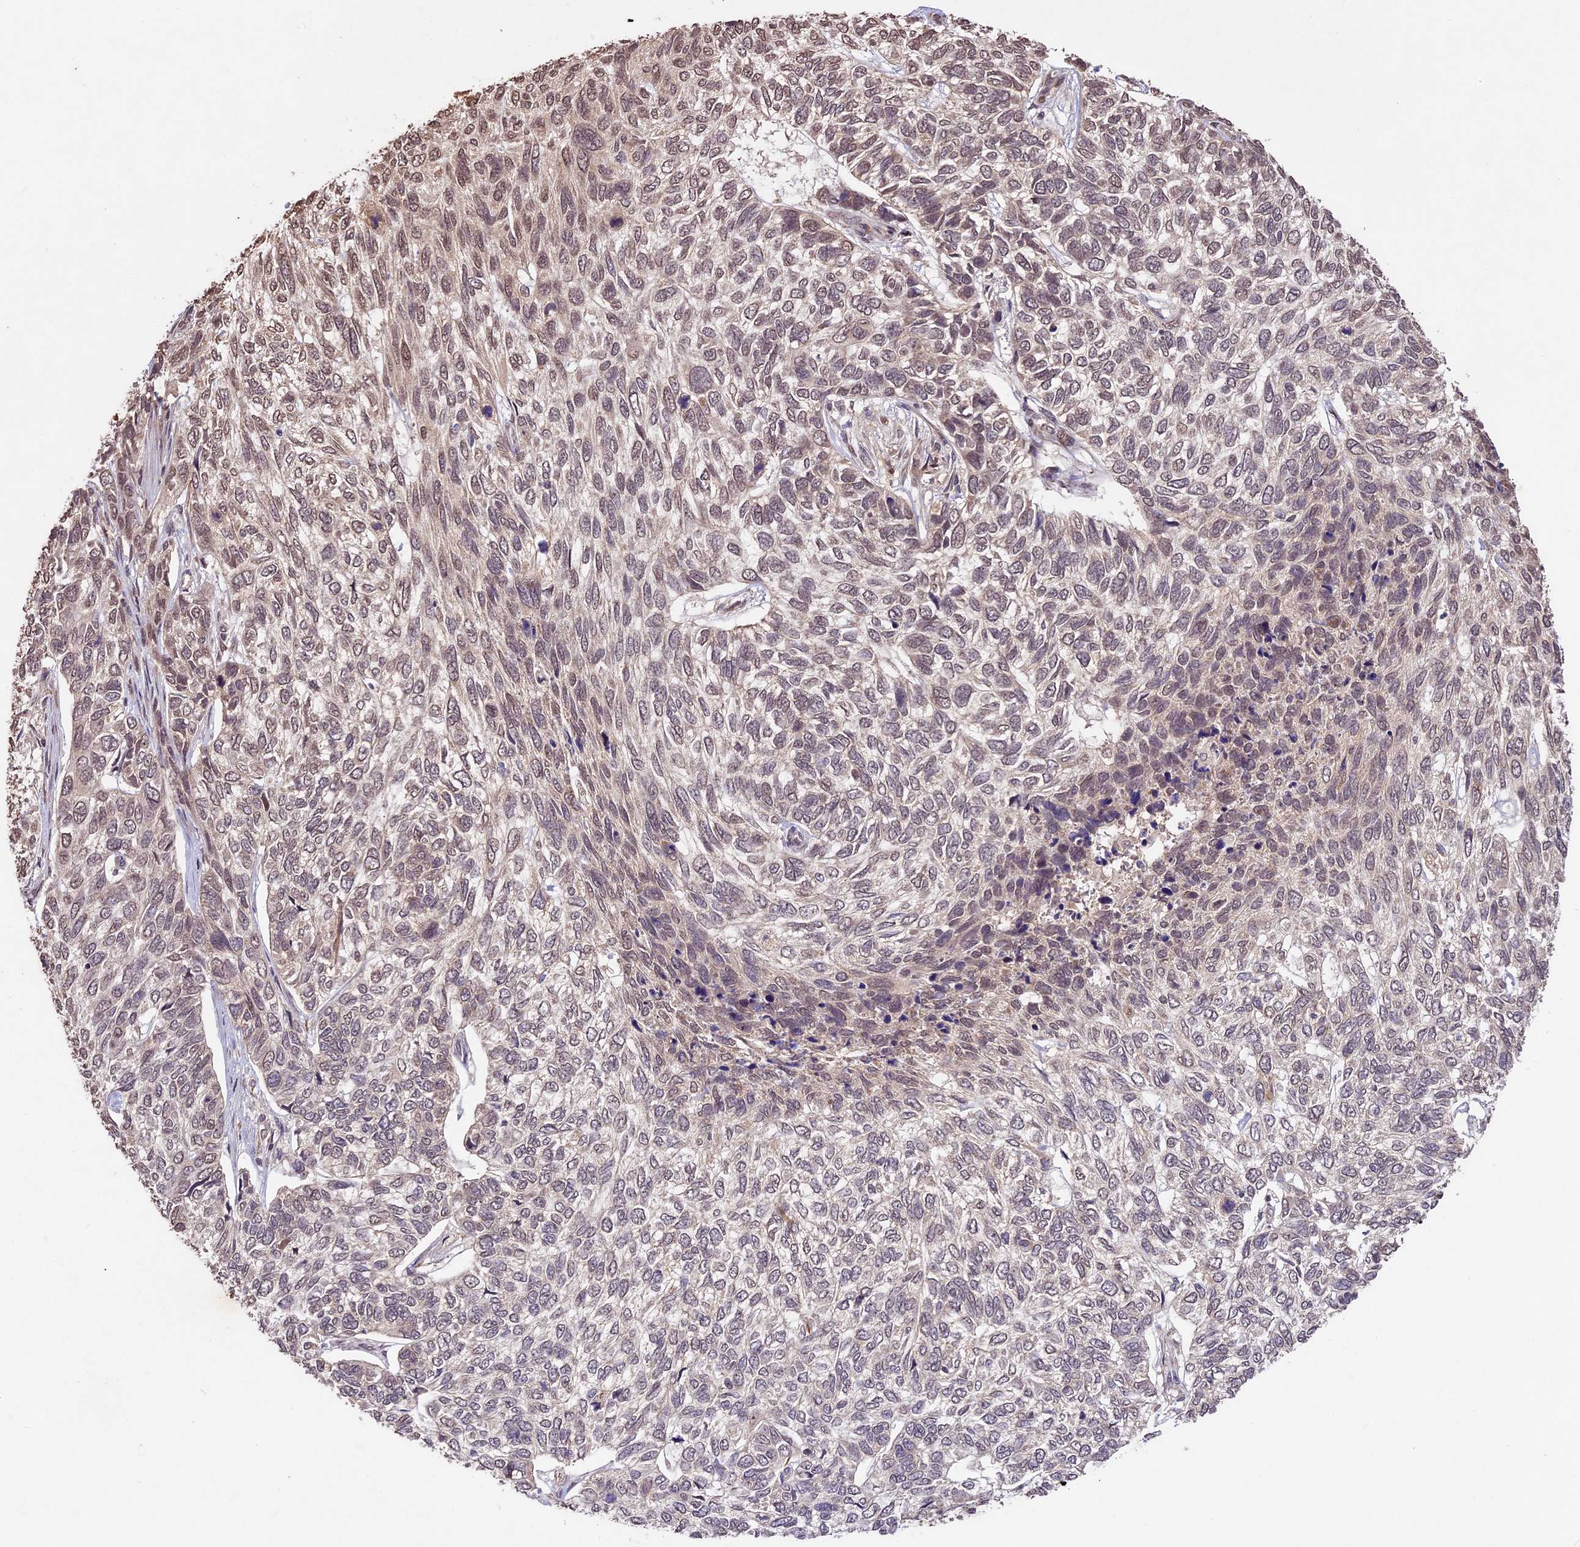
{"staining": {"intensity": "moderate", "quantity": "<25%", "location": "nuclear"}, "tissue": "skin cancer", "cell_type": "Tumor cells", "image_type": "cancer", "snomed": [{"axis": "morphology", "description": "Basal cell carcinoma"}, {"axis": "topography", "description": "Skin"}], "caption": "Protein staining of skin basal cell carcinoma tissue reveals moderate nuclear staining in about <25% of tumor cells.", "gene": "CDKN2AIP", "patient": {"sex": "female", "age": 65}}